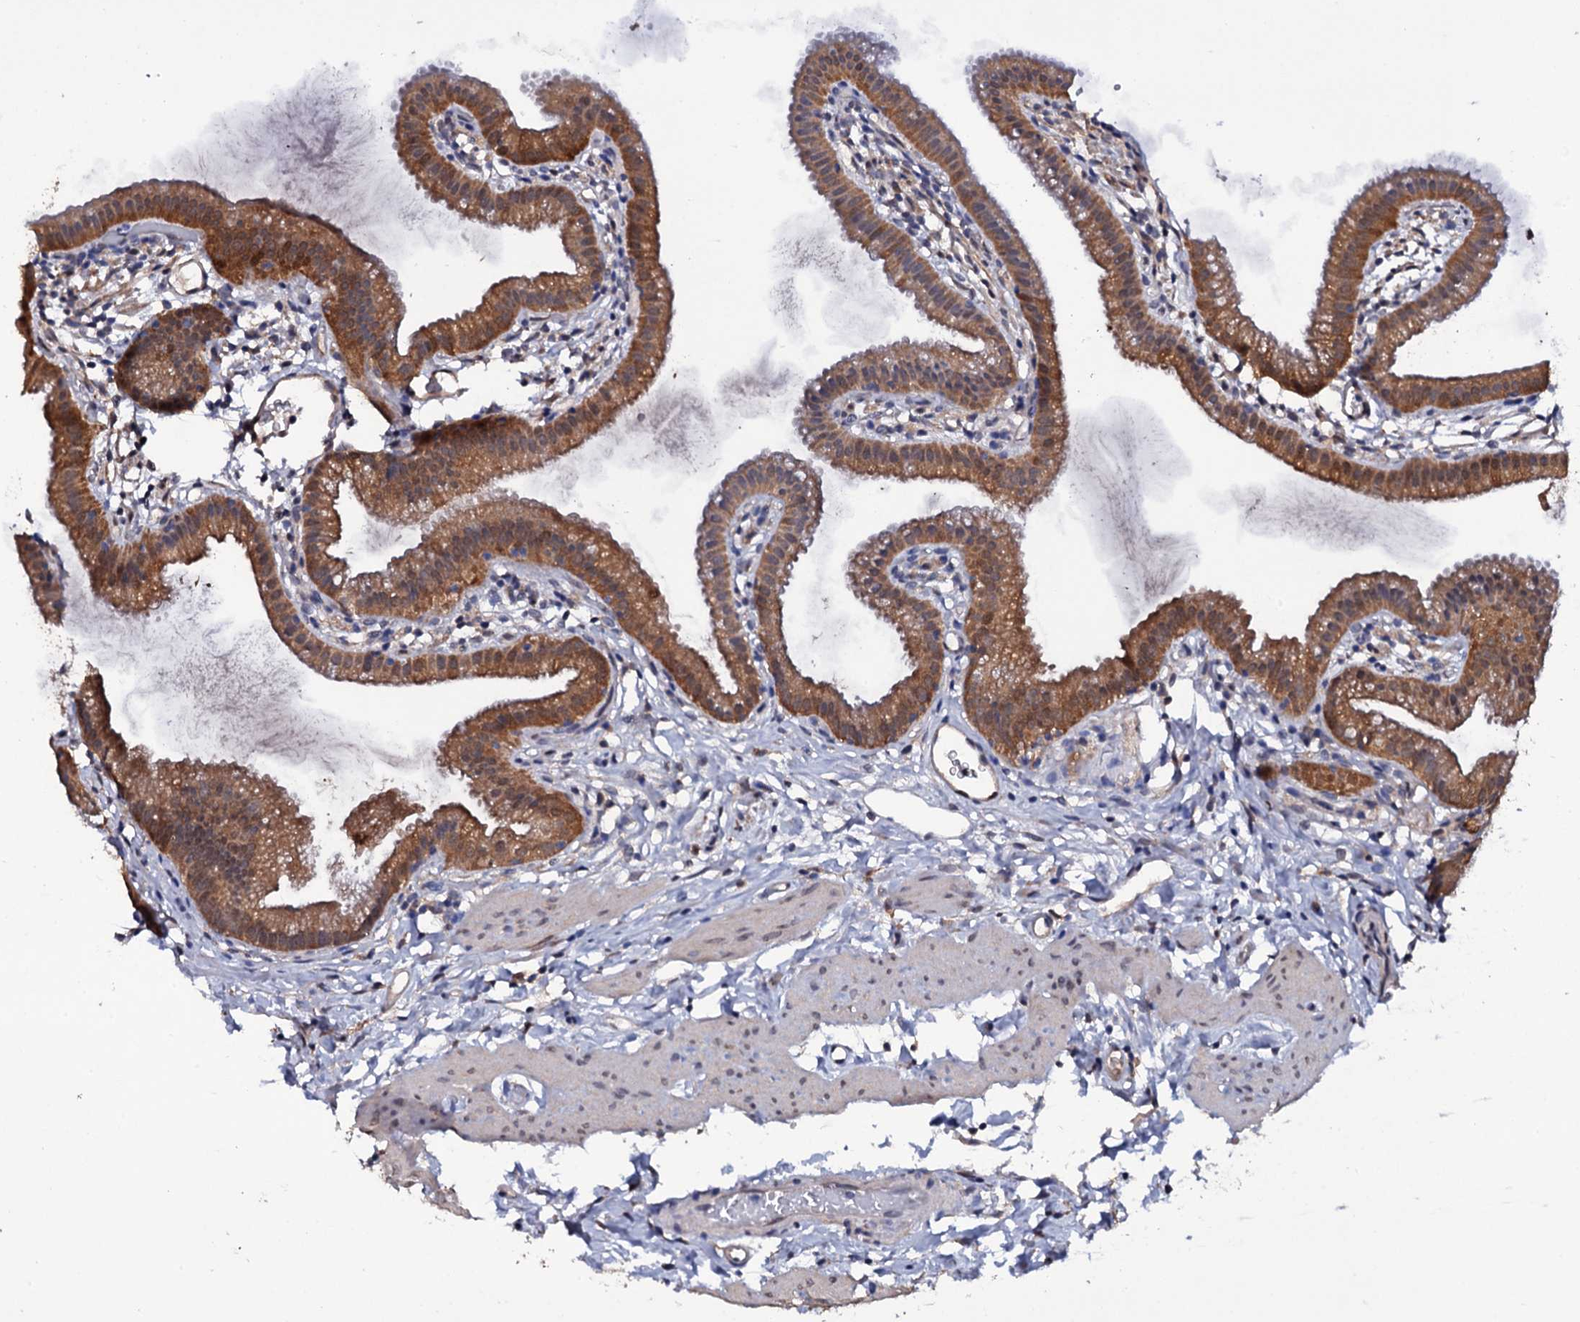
{"staining": {"intensity": "moderate", "quantity": ">75%", "location": "cytoplasmic/membranous"}, "tissue": "gallbladder", "cell_type": "Glandular cells", "image_type": "normal", "snomed": [{"axis": "morphology", "description": "Normal tissue, NOS"}, {"axis": "topography", "description": "Gallbladder"}], "caption": "This is a histology image of immunohistochemistry staining of benign gallbladder, which shows moderate staining in the cytoplasmic/membranous of glandular cells.", "gene": "CRYL1", "patient": {"sex": "female", "age": 46}}